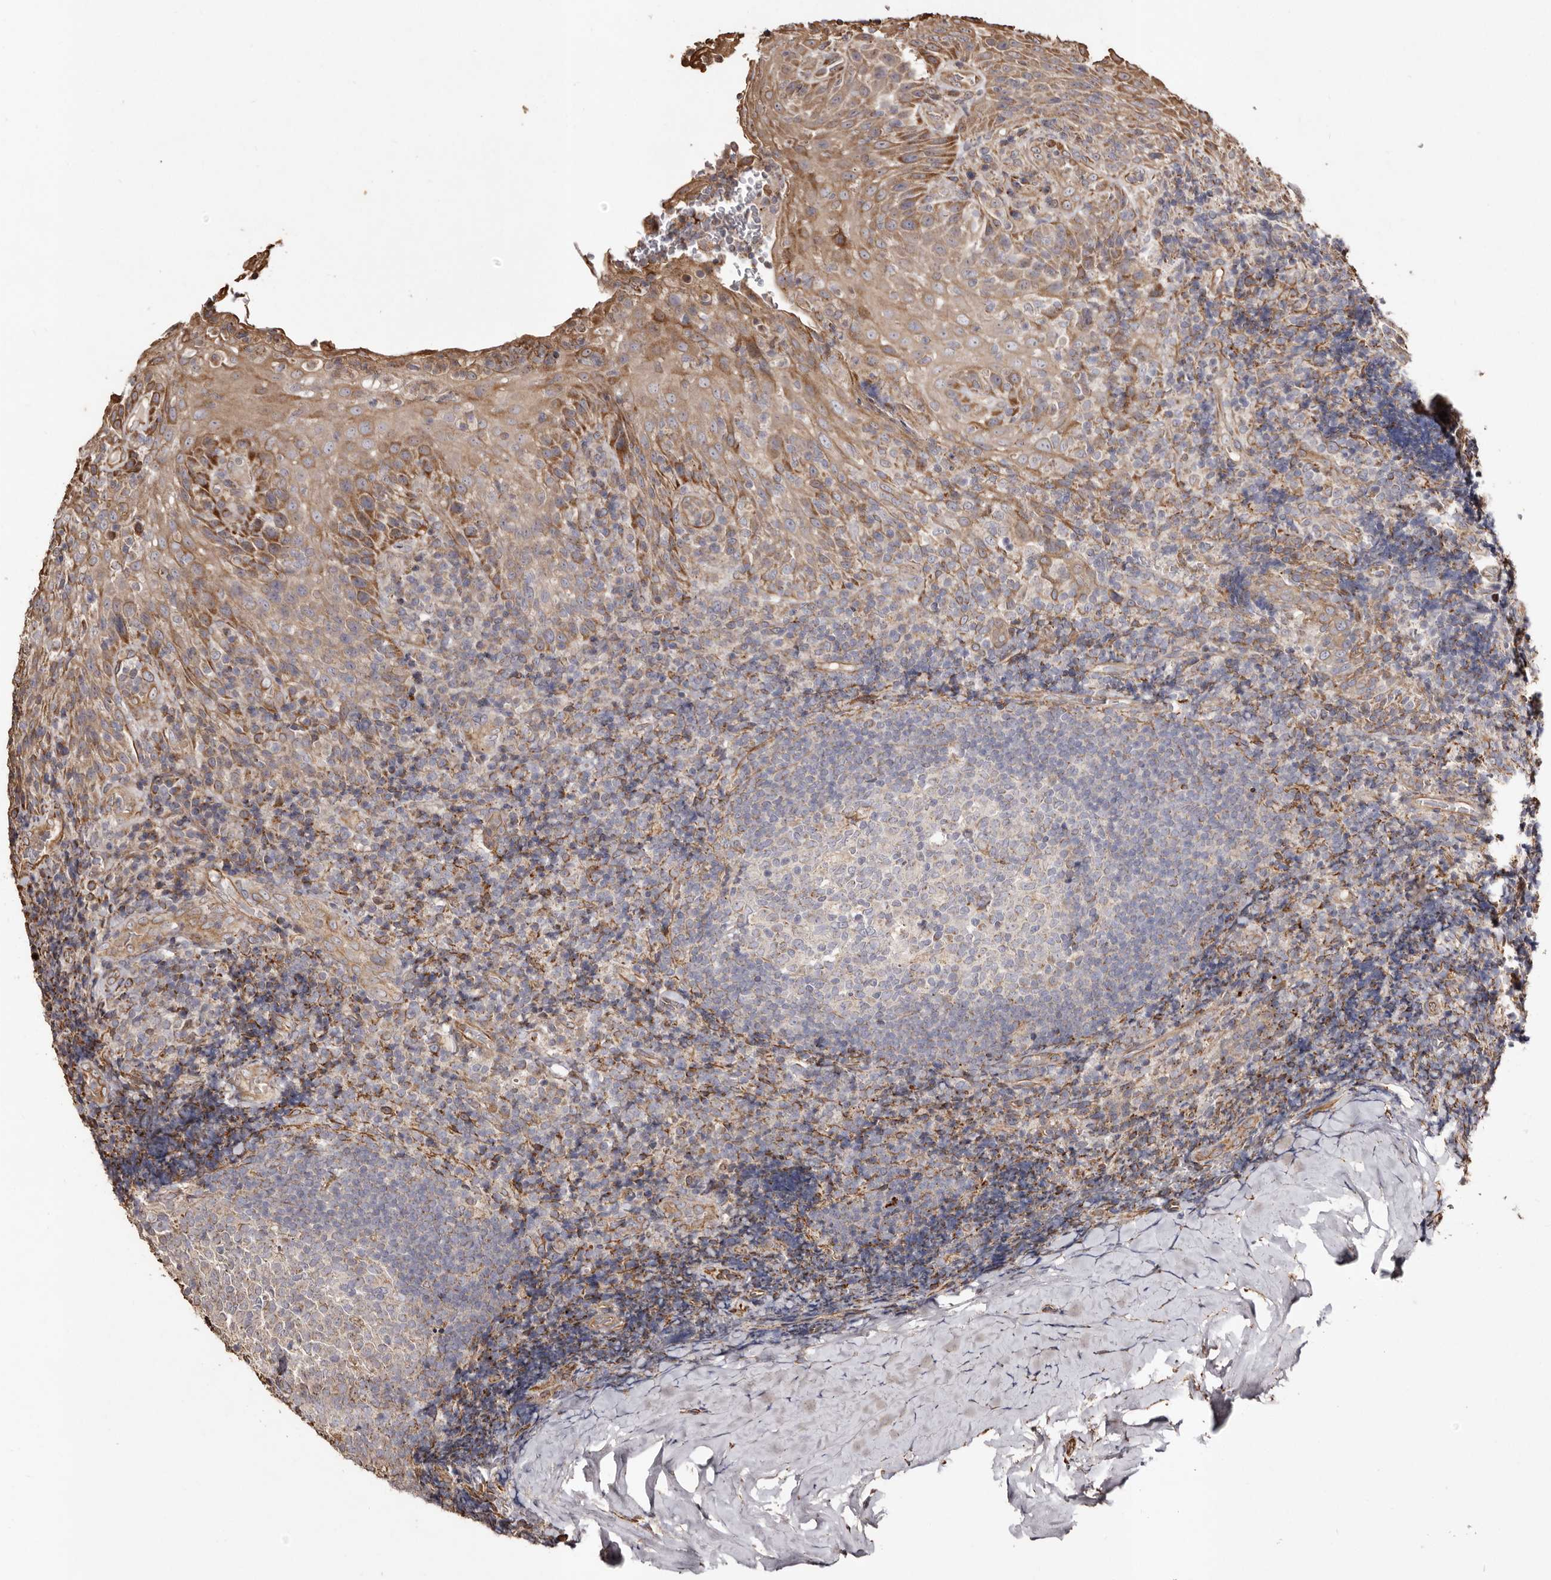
{"staining": {"intensity": "moderate", "quantity": "<25%", "location": "cytoplasmic/membranous"}, "tissue": "tonsil", "cell_type": "Germinal center cells", "image_type": "normal", "snomed": [{"axis": "morphology", "description": "Normal tissue, NOS"}, {"axis": "topography", "description": "Tonsil"}], "caption": "Human tonsil stained with a brown dye exhibits moderate cytoplasmic/membranous positive staining in approximately <25% of germinal center cells.", "gene": "MACC1", "patient": {"sex": "male", "age": 37}}